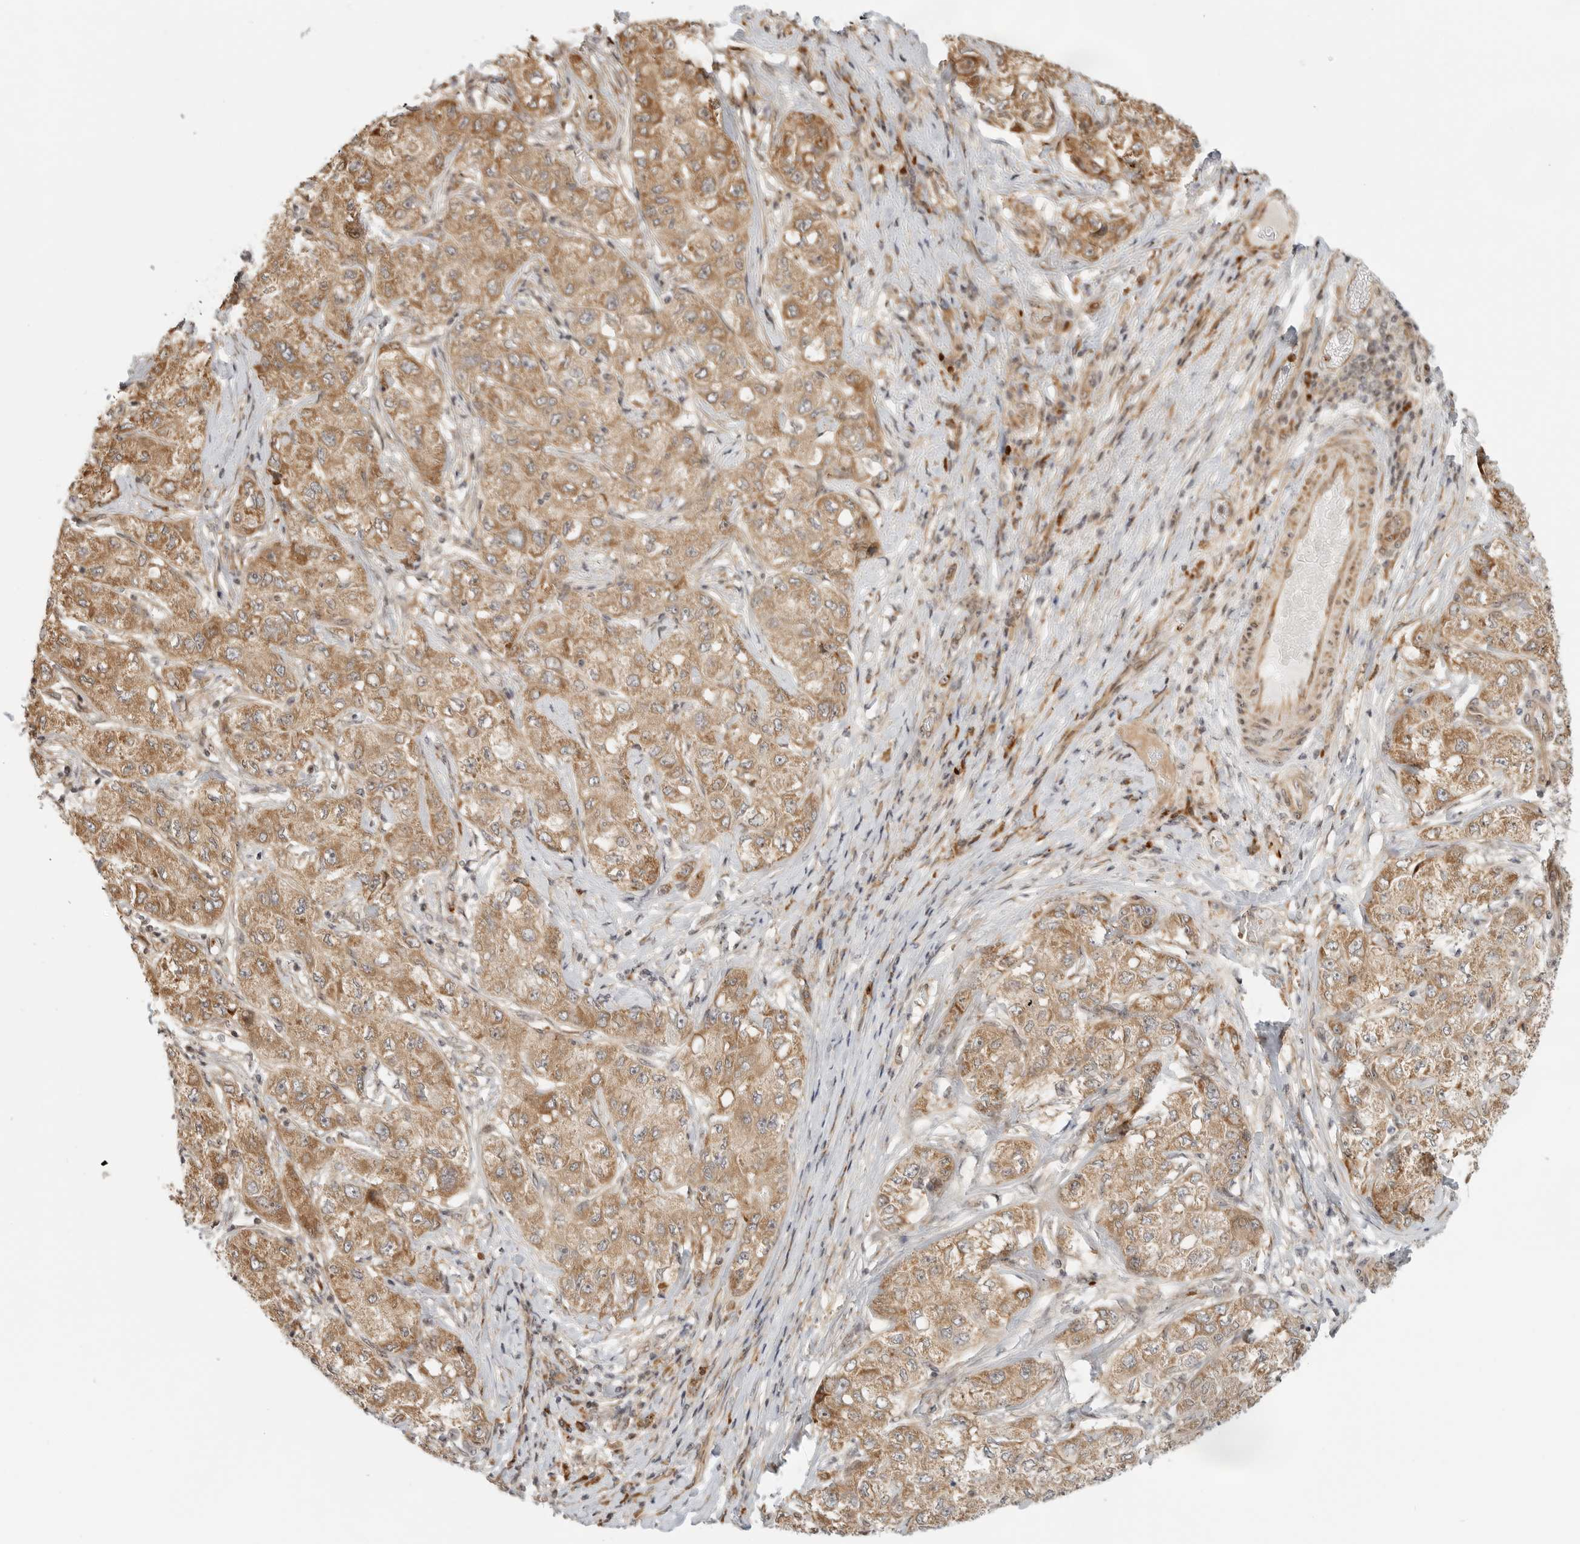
{"staining": {"intensity": "moderate", "quantity": ">75%", "location": "cytoplasmic/membranous"}, "tissue": "liver cancer", "cell_type": "Tumor cells", "image_type": "cancer", "snomed": [{"axis": "morphology", "description": "Carcinoma, Hepatocellular, NOS"}, {"axis": "topography", "description": "Liver"}], "caption": "Protein staining shows moderate cytoplasmic/membranous positivity in about >75% of tumor cells in liver cancer (hepatocellular carcinoma).", "gene": "DSCC1", "patient": {"sex": "male", "age": 80}}